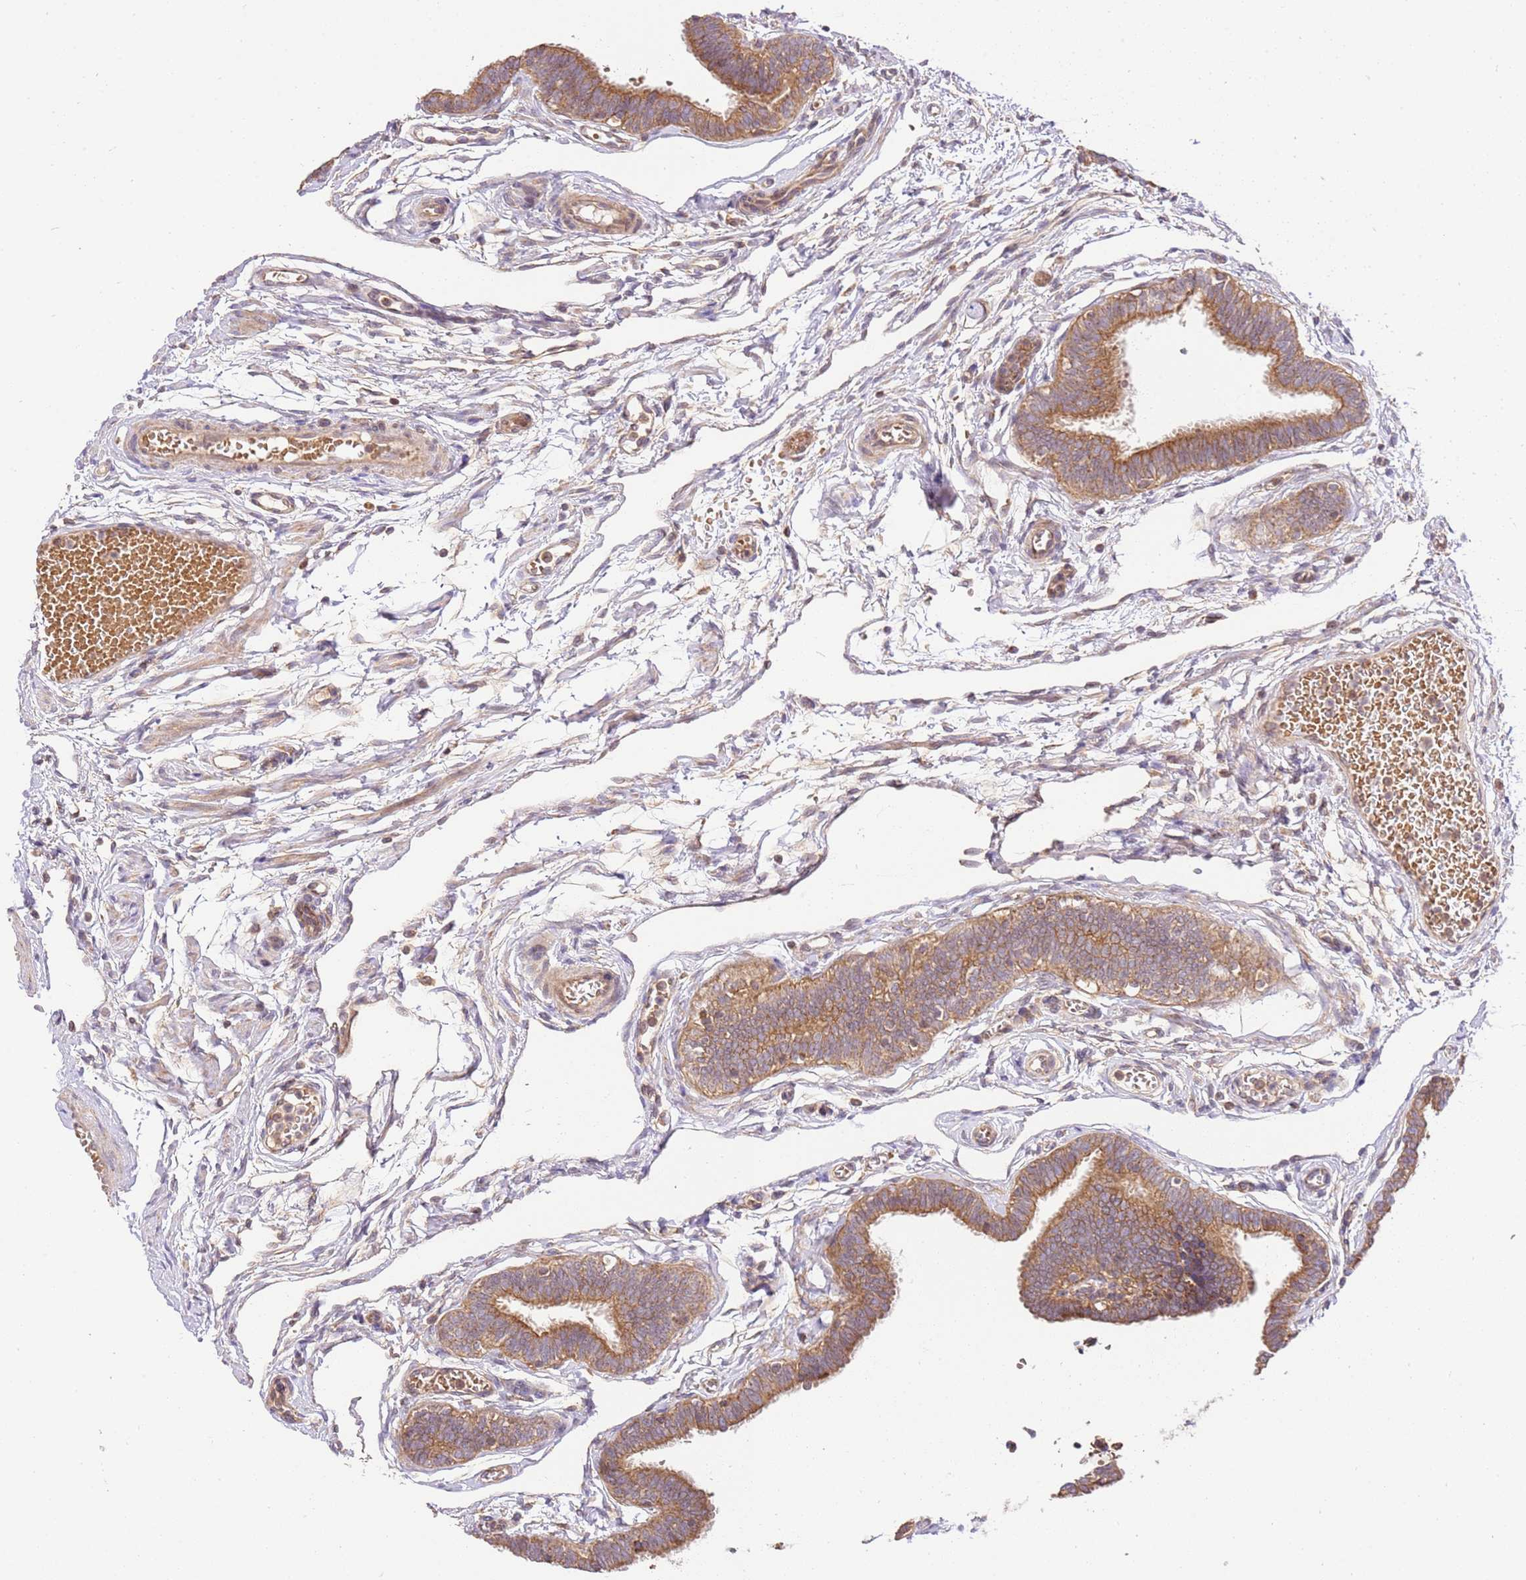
{"staining": {"intensity": "moderate", "quantity": ">75%", "location": "cytoplasmic/membranous"}, "tissue": "fallopian tube", "cell_type": "Glandular cells", "image_type": "normal", "snomed": [{"axis": "morphology", "description": "Normal tissue, NOS"}, {"axis": "topography", "description": "Fallopian tube"}, {"axis": "topography", "description": "Ovary"}], "caption": "Protein staining displays moderate cytoplasmic/membranous positivity in approximately >75% of glandular cells in normal fallopian tube.", "gene": "SPATA2L", "patient": {"sex": "female", "age": 23}}